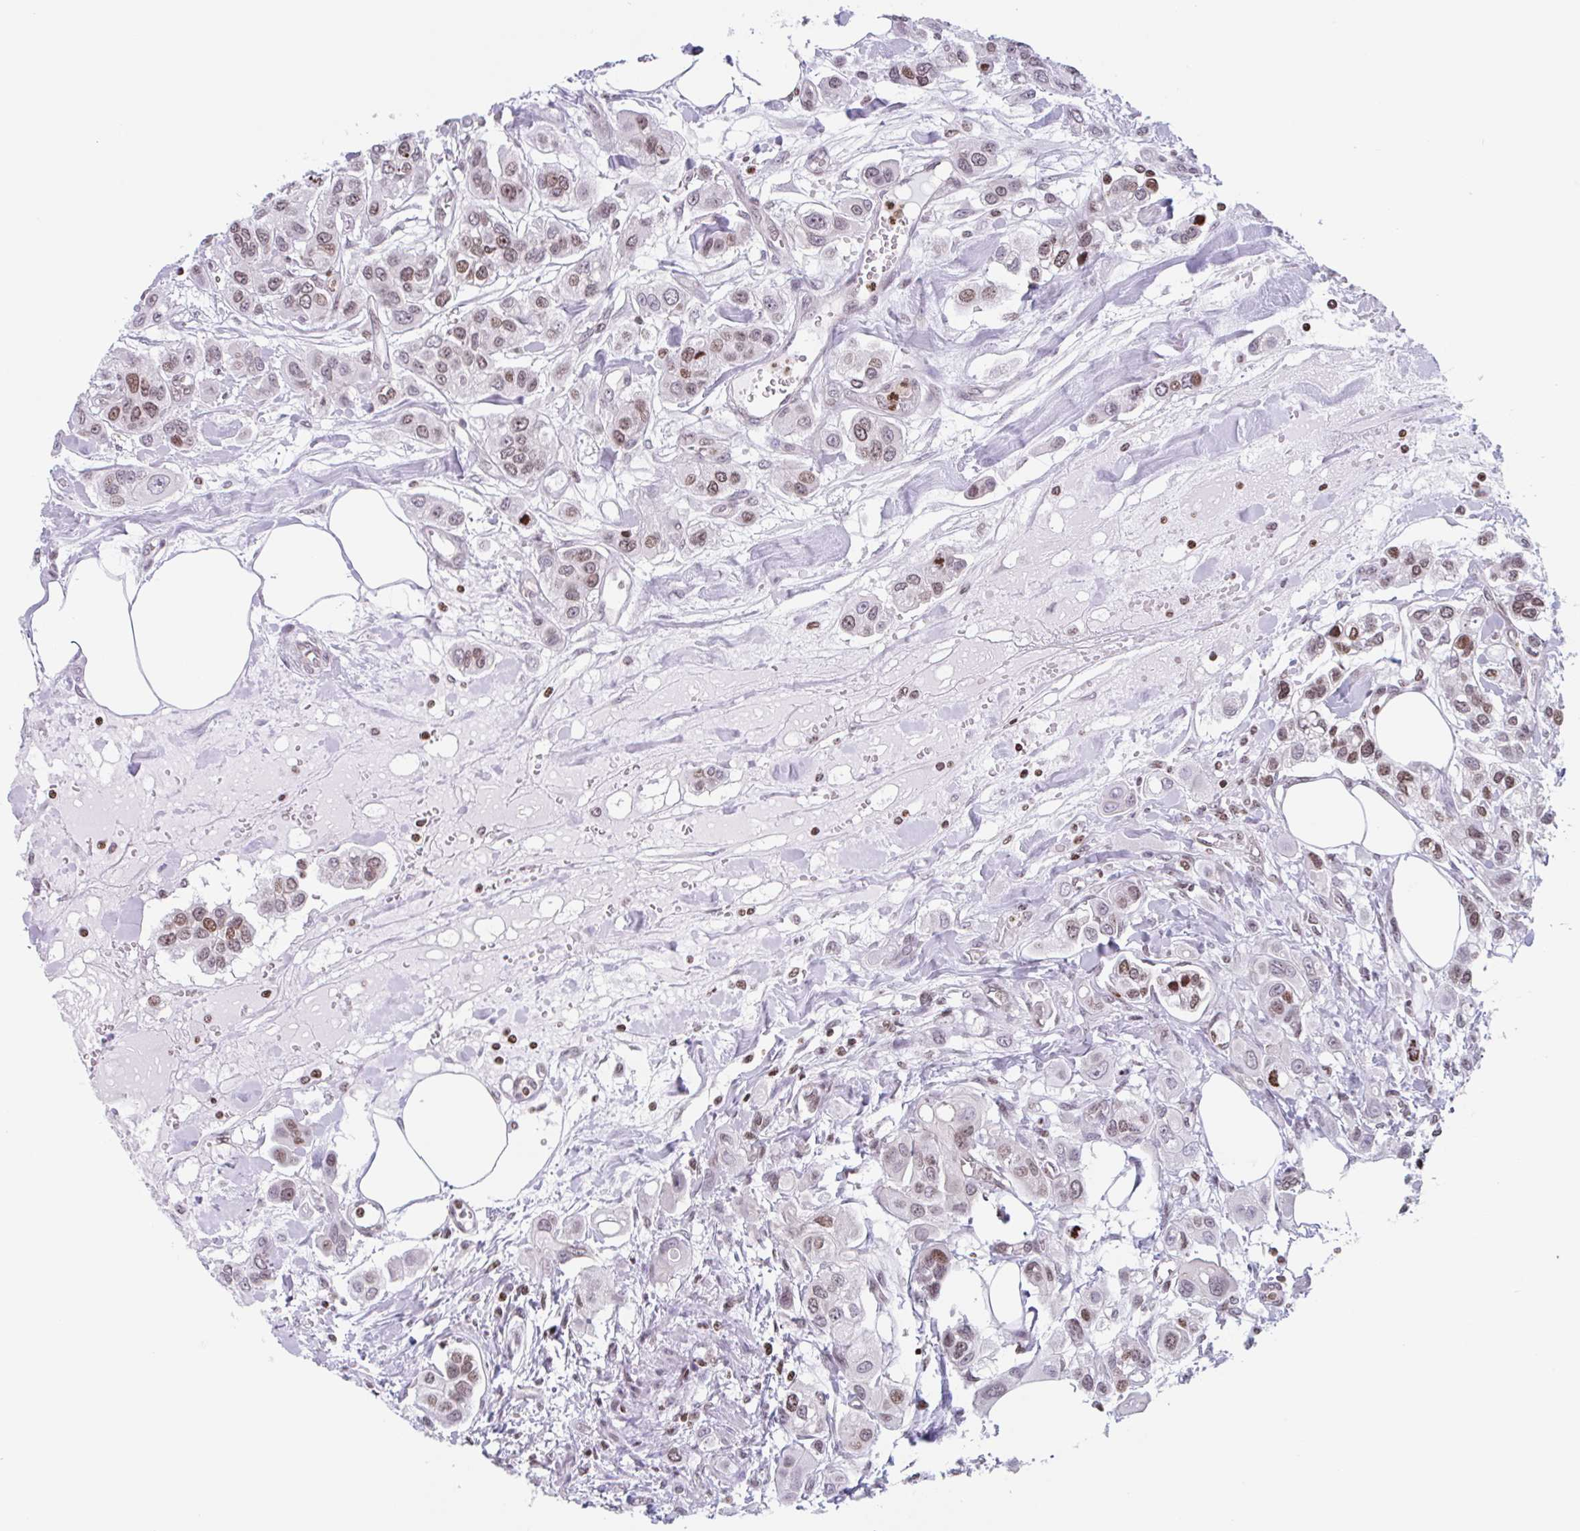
{"staining": {"intensity": "moderate", "quantity": ">75%", "location": "nuclear"}, "tissue": "urothelial cancer", "cell_type": "Tumor cells", "image_type": "cancer", "snomed": [{"axis": "morphology", "description": "Urothelial carcinoma, High grade"}, {"axis": "topography", "description": "Urinary bladder"}], "caption": "IHC staining of urothelial cancer, which displays medium levels of moderate nuclear positivity in approximately >75% of tumor cells indicating moderate nuclear protein positivity. The staining was performed using DAB (brown) for protein detection and nuclei were counterstained in hematoxylin (blue).", "gene": "NOL6", "patient": {"sex": "male", "age": 67}}